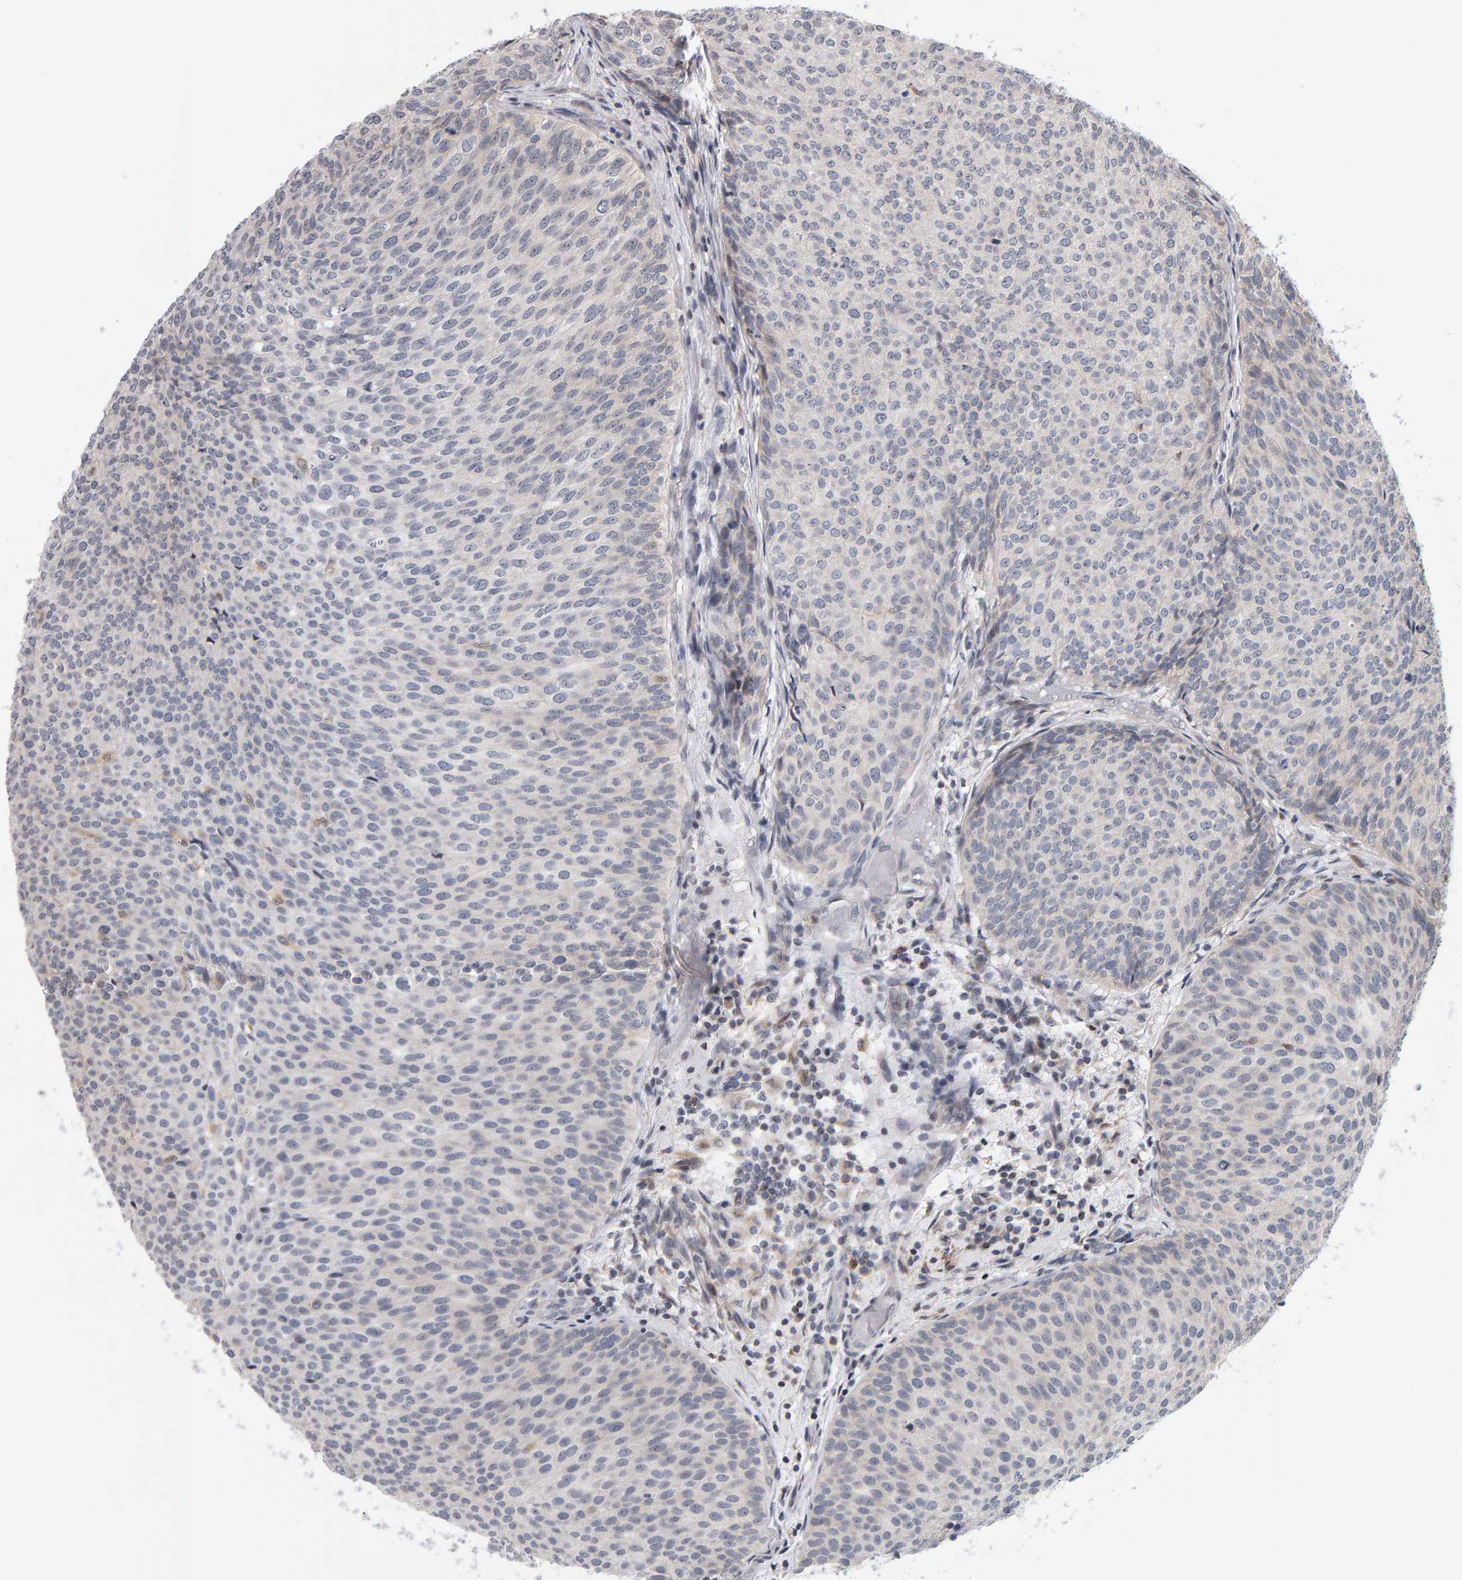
{"staining": {"intensity": "negative", "quantity": "none", "location": "none"}, "tissue": "urothelial cancer", "cell_type": "Tumor cells", "image_type": "cancer", "snomed": [{"axis": "morphology", "description": "Urothelial carcinoma, Low grade"}, {"axis": "topography", "description": "Urinary bladder"}], "caption": "There is no significant positivity in tumor cells of low-grade urothelial carcinoma.", "gene": "MSRA", "patient": {"sex": "male", "age": 86}}